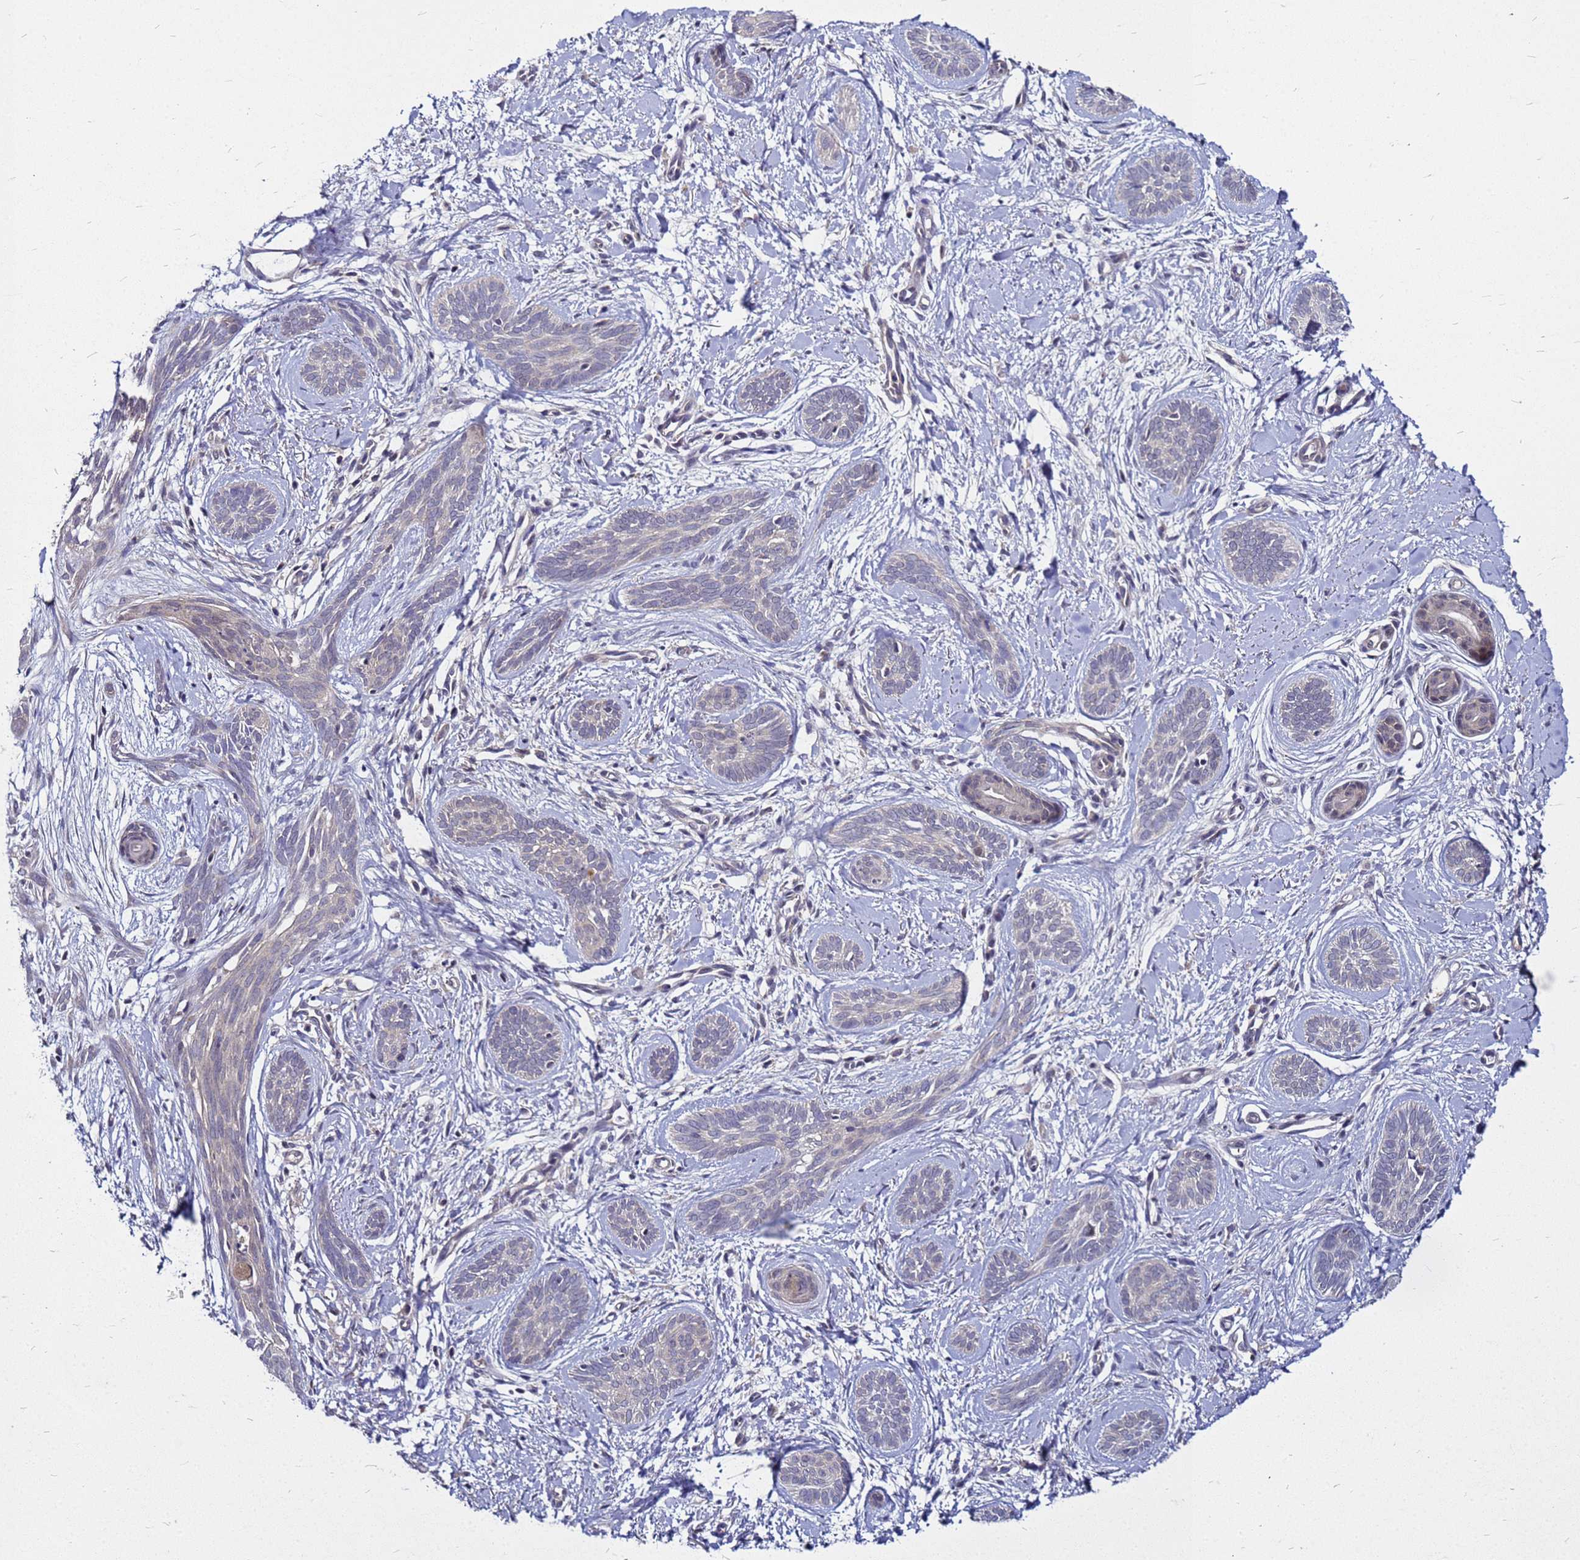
{"staining": {"intensity": "negative", "quantity": "none", "location": "none"}, "tissue": "skin cancer", "cell_type": "Tumor cells", "image_type": "cancer", "snomed": [{"axis": "morphology", "description": "Basal cell carcinoma"}, {"axis": "topography", "description": "Skin"}], "caption": "A high-resolution histopathology image shows immunohistochemistry (IHC) staining of skin cancer, which exhibits no significant staining in tumor cells. The staining was performed using DAB to visualize the protein expression in brown, while the nuclei were stained in blue with hematoxylin (Magnification: 20x).", "gene": "SAT1", "patient": {"sex": "female", "age": 81}}